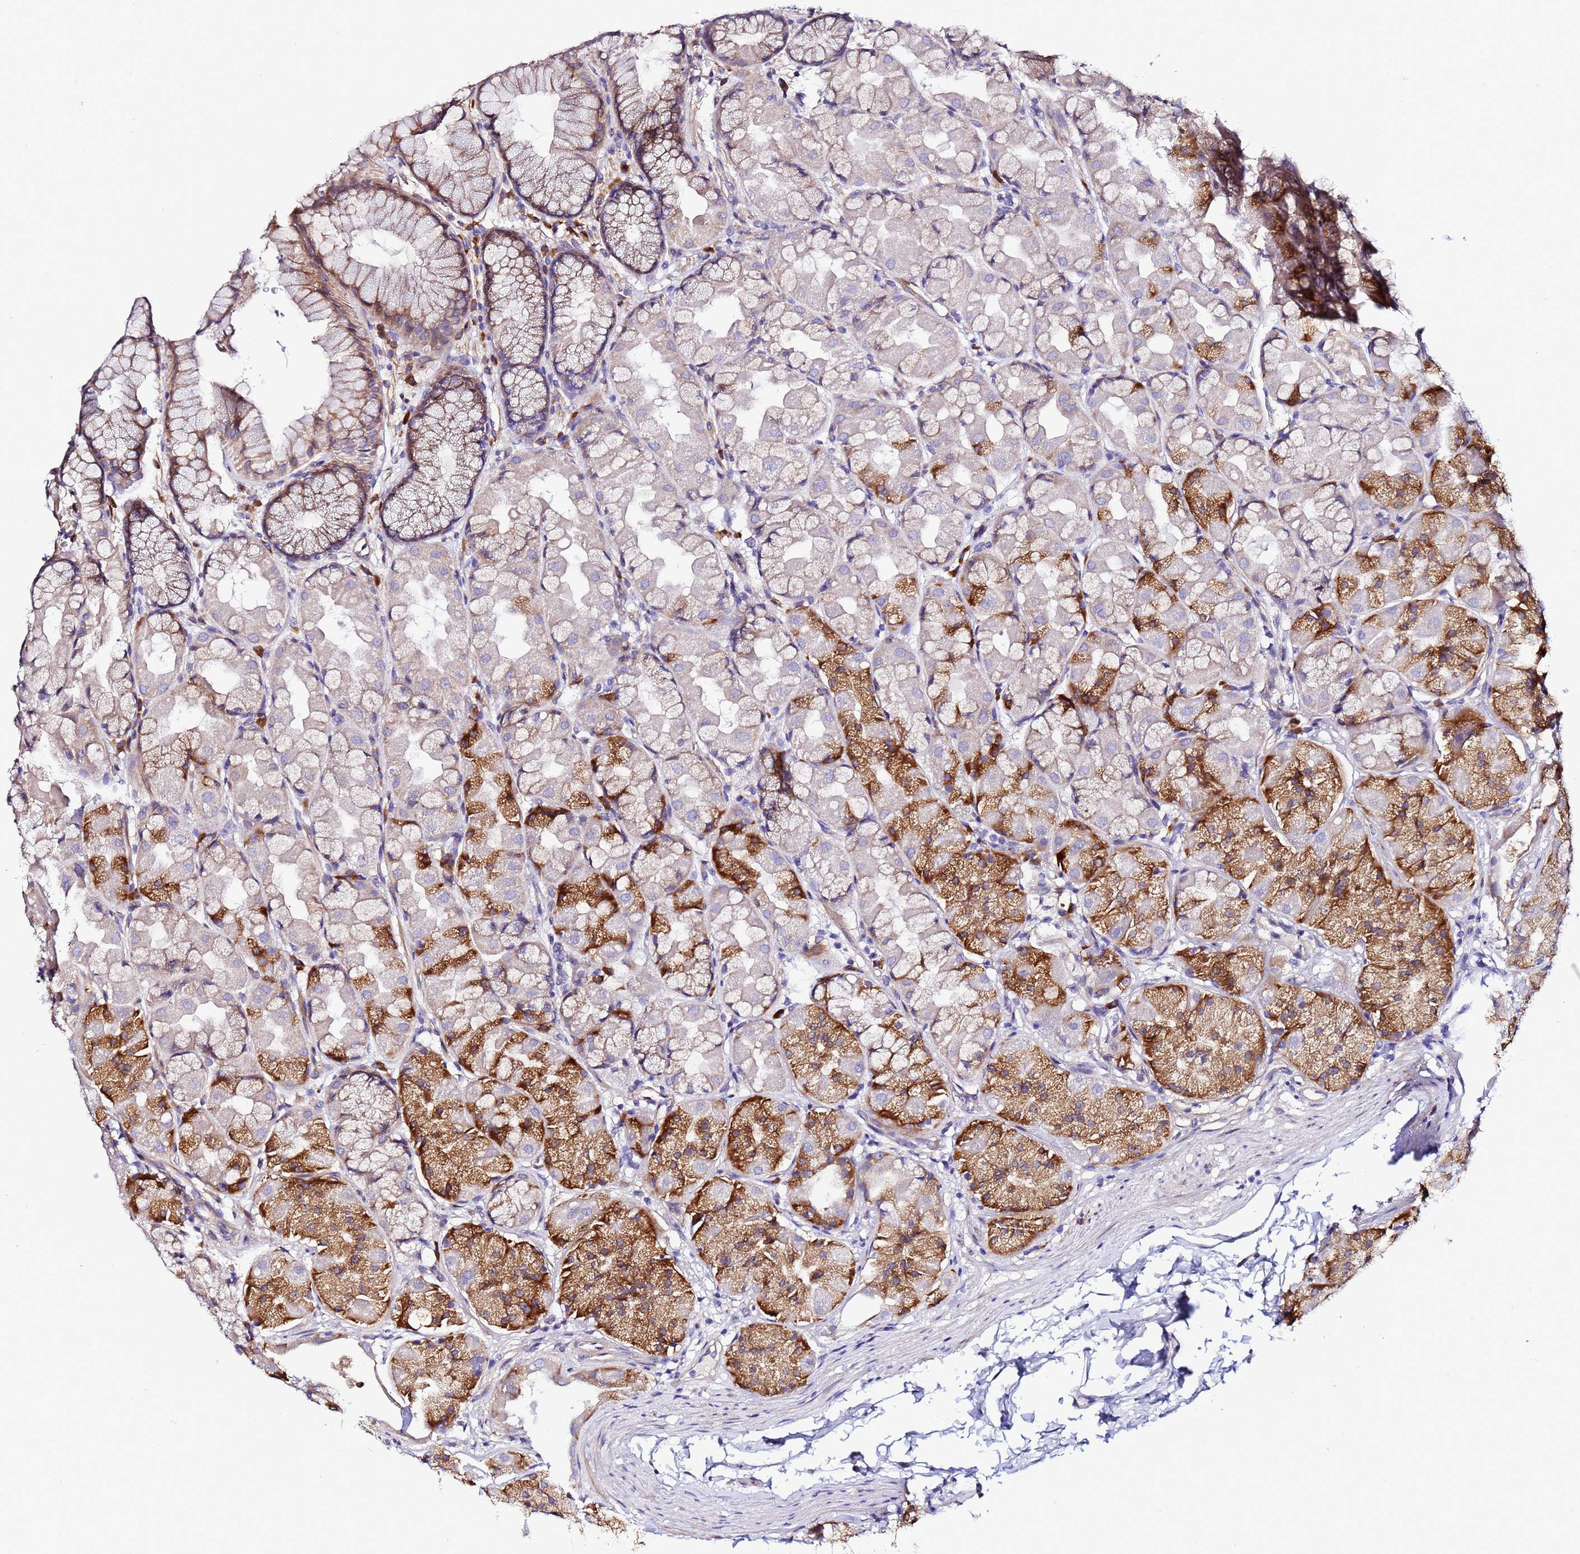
{"staining": {"intensity": "strong", "quantity": "25%-75%", "location": "cytoplasmic/membranous"}, "tissue": "stomach", "cell_type": "Glandular cells", "image_type": "normal", "snomed": [{"axis": "morphology", "description": "Normal tissue, NOS"}, {"axis": "topography", "description": "Stomach"}], "caption": "Immunohistochemistry (DAB) staining of normal human stomach exhibits strong cytoplasmic/membranous protein positivity in about 25%-75% of glandular cells. The protein of interest is shown in brown color, while the nuclei are stained blue.", "gene": "JRKL", "patient": {"sex": "male", "age": 57}}